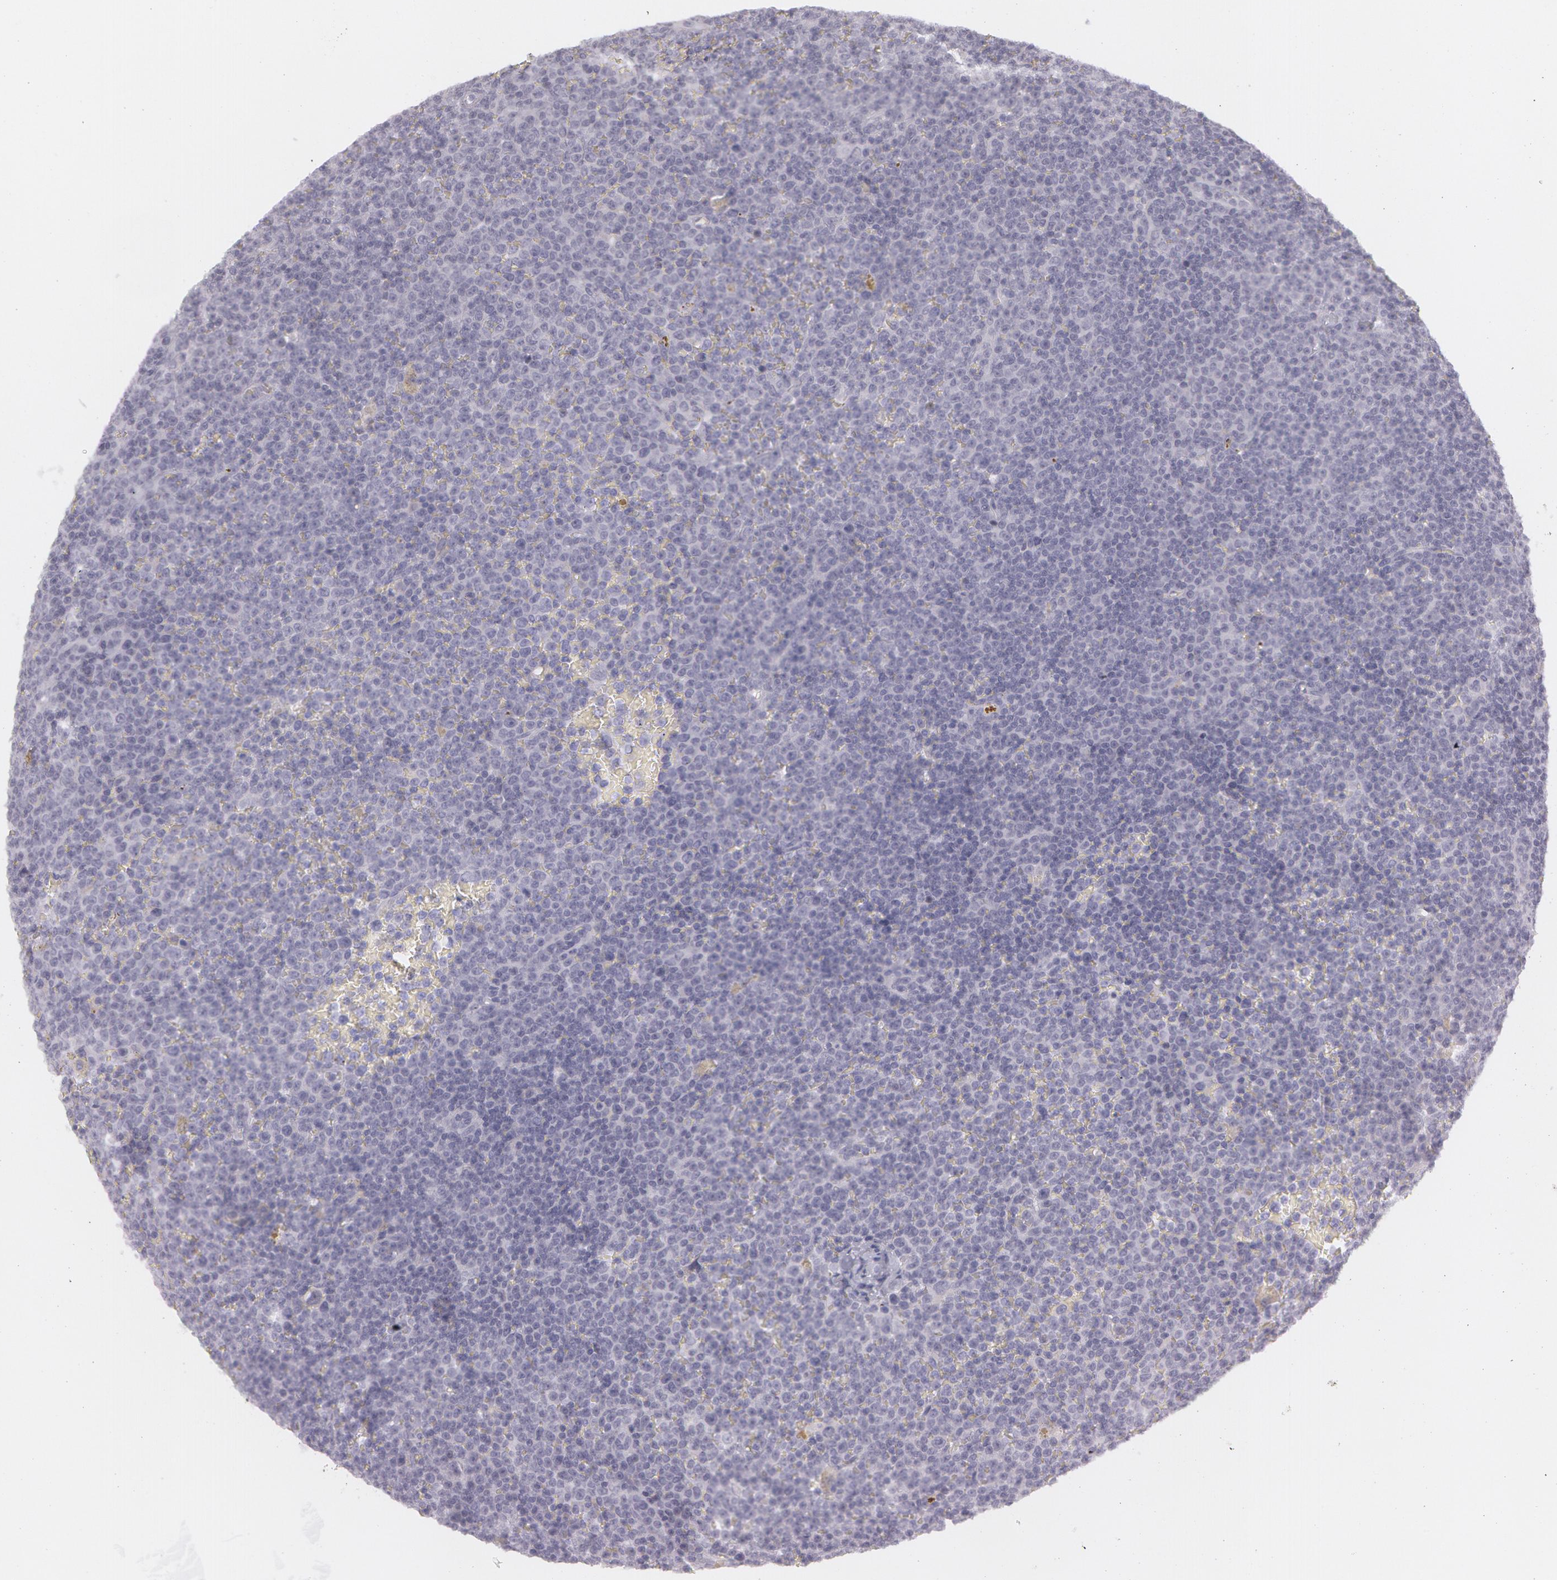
{"staining": {"intensity": "negative", "quantity": "none", "location": "none"}, "tissue": "lymphoma", "cell_type": "Tumor cells", "image_type": "cancer", "snomed": [{"axis": "morphology", "description": "Malignant lymphoma, non-Hodgkin's type, Low grade"}, {"axis": "topography", "description": "Lymph node"}], "caption": "Lymphoma was stained to show a protein in brown. There is no significant expression in tumor cells. (DAB (3,3'-diaminobenzidine) immunohistochemistry (IHC) visualized using brightfield microscopy, high magnification).", "gene": "IL1RN", "patient": {"sex": "male", "age": 50}}